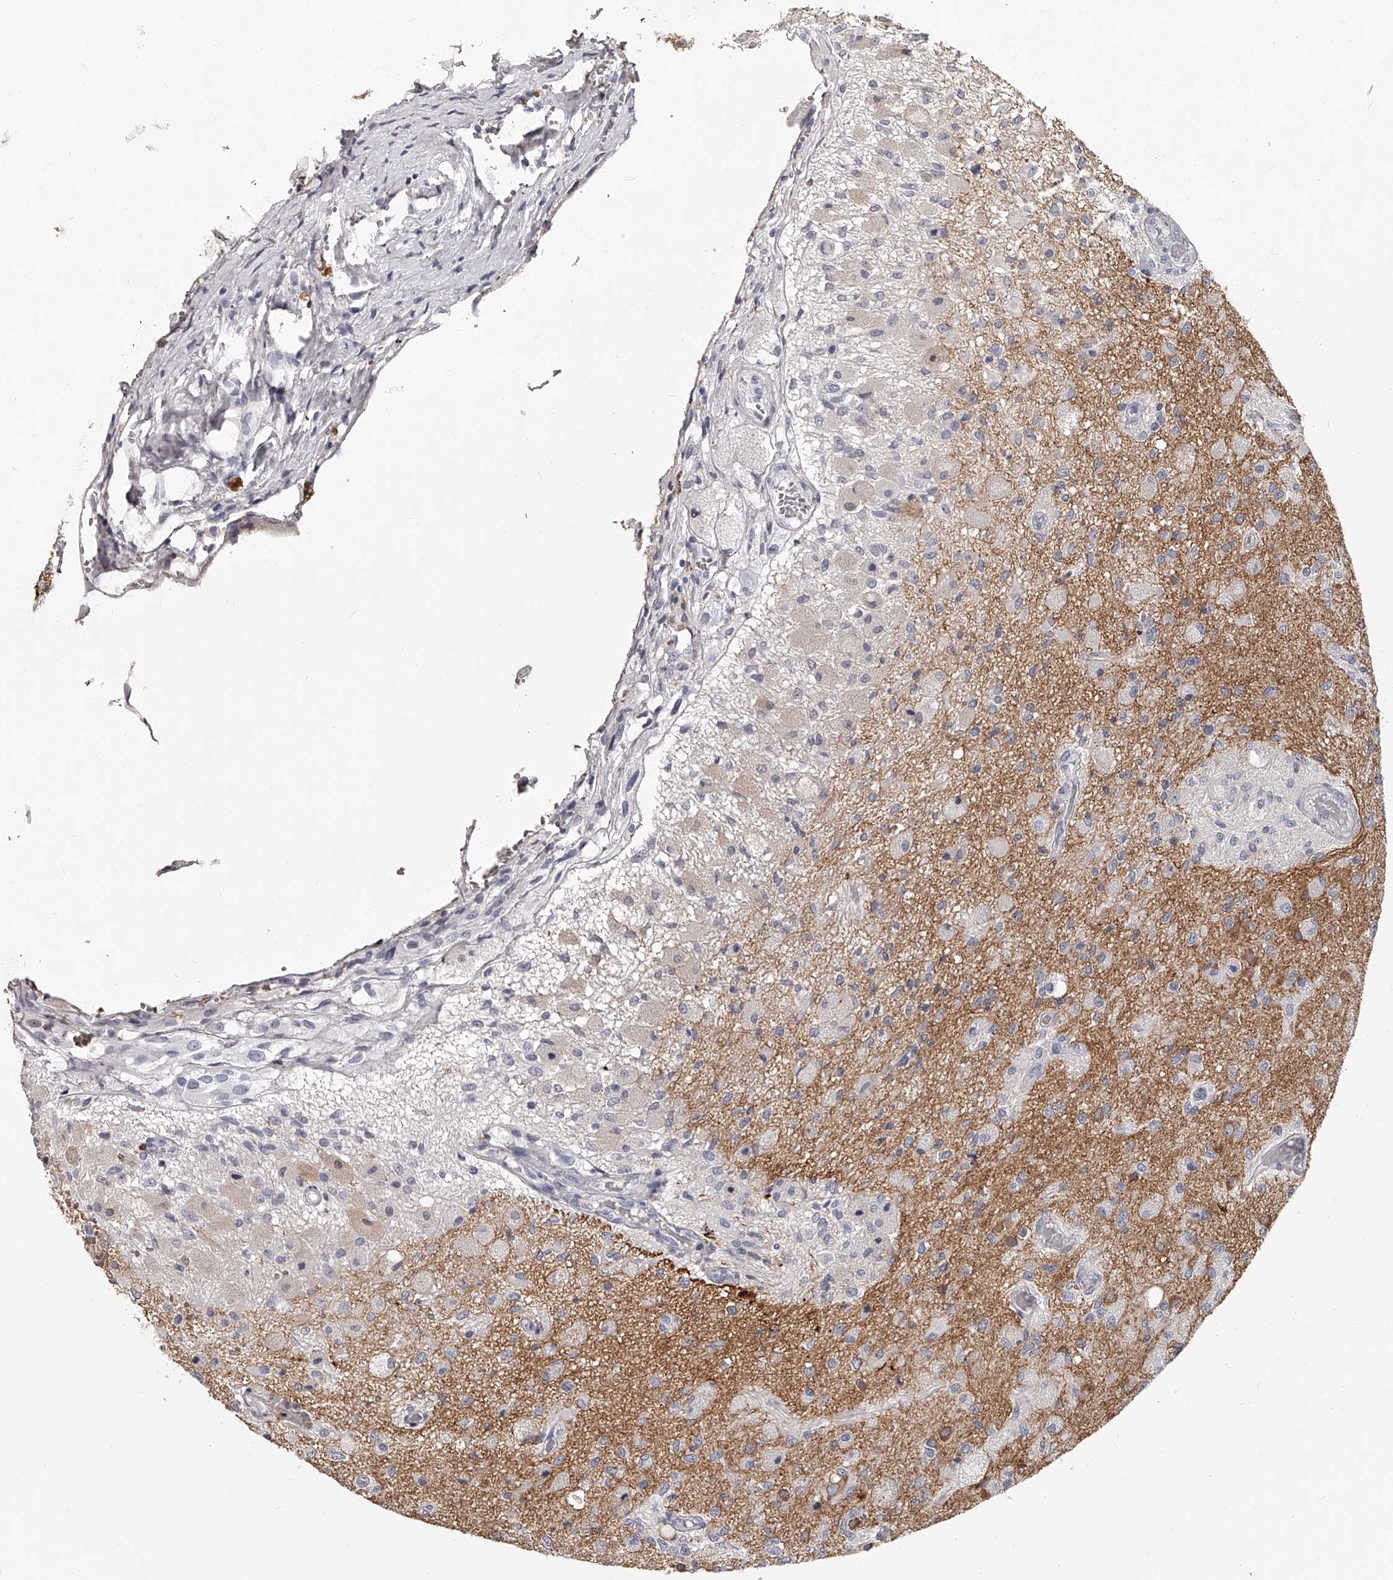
{"staining": {"intensity": "negative", "quantity": "none", "location": "none"}, "tissue": "glioma", "cell_type": "Tumor cells", "image_type": "cancer", "snomed": [{"axis": "morphology", "description": "Normal tissue, NOS"}, {"axis": "morphology", "description": "Glioma, malignant, High grade"}, {"axis": "topography", "description": "Cerebral cortex"}], "caption": "Glioma stained for a protein using IHC reveals no positivity tumor cells.", "gene": "PACSIN1", "patient": {"sex": "male", "age": 77}}